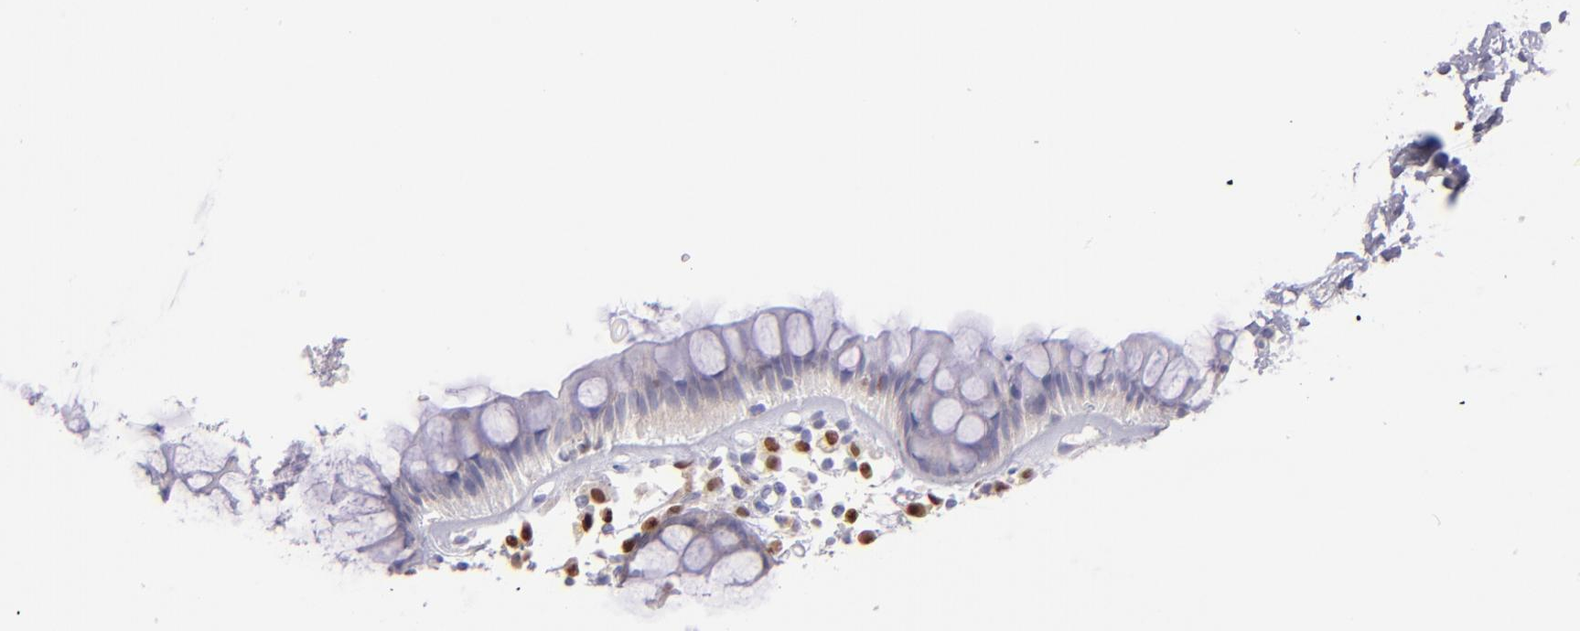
{"staining": {"intensity": "weak", "quantity": ">75%", "location": "cytoplasmic/membranous"}, "tissue": "rectum", "cell_type": "Glandular cells", "image_type": "normal", "snomed": [{"axis": "morphology", "description": "Normal tissue, NOS"}, {"axis": "topography", "description": "Rectum"}], "caption": "Immunohistochemical staining of benign rectum shows >75% levels of weak cytoplasmic/membranous protein positivity in approximately >75% of glandular cells.", "gene": "IRF8", "patient": {"sex": "female", "age": 66}}